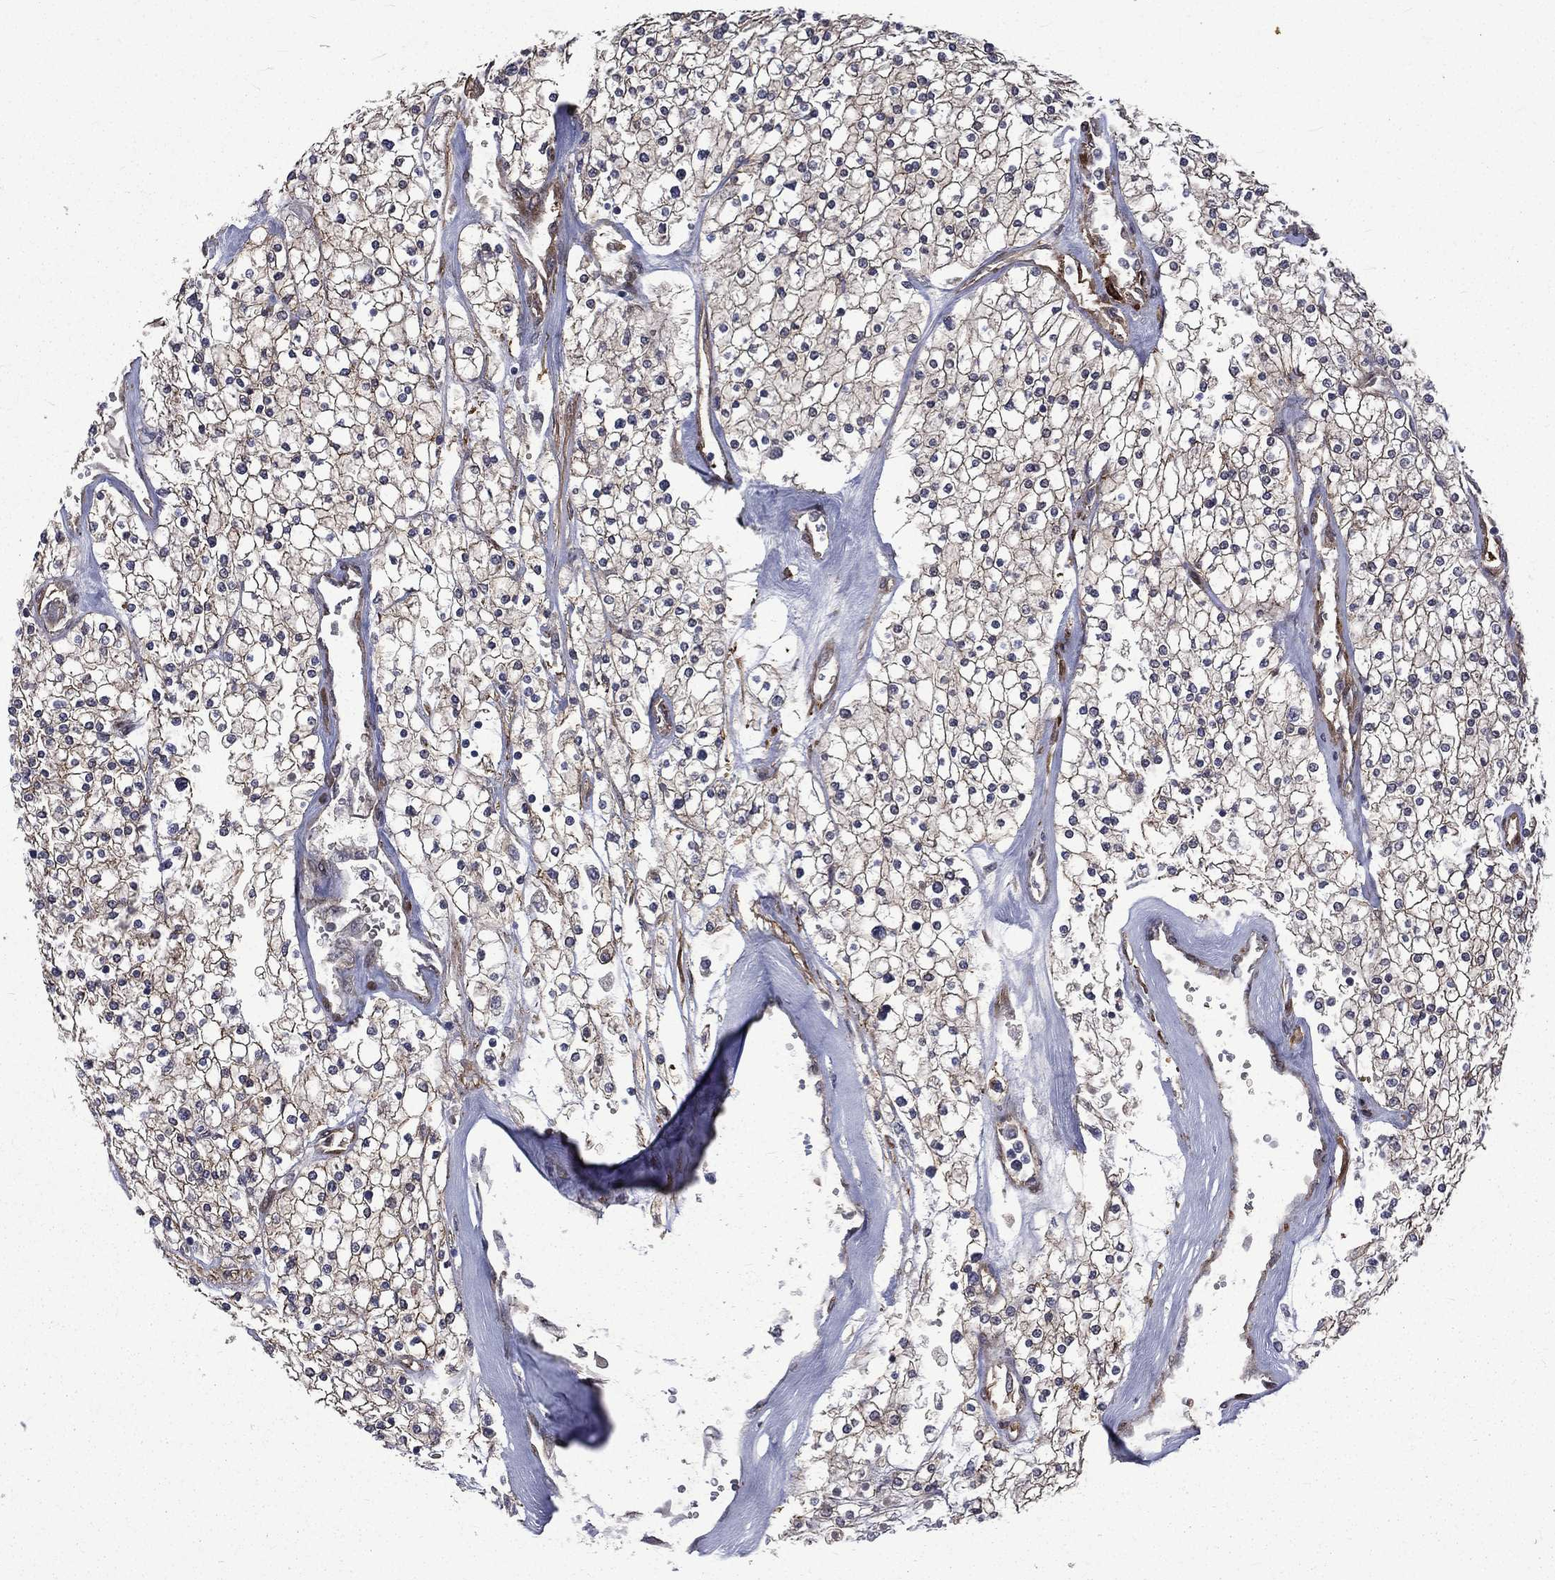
{"staining": {"intensity": "weak", "quantity": "25%-75%", "location": "cytoplasmic/membranous"}, "tissue": "renal cancer", "cell_type": "Tumor cells", "image_type": "cancer", "snomed": [{"axis": "morphology", "description": "Adenocarcinoma, NOS"}, {"axis": "topography", "description": "Kidney"}], "caption": "Renal adenocarcinoma stained for a protein (brown) demonstrates weak cytoplasmic/membranous positive expression in approximately 25%-75% of tumor cells.", "gene": "PPFIBP1", "patient": {"sex": "male", "age": 80}}